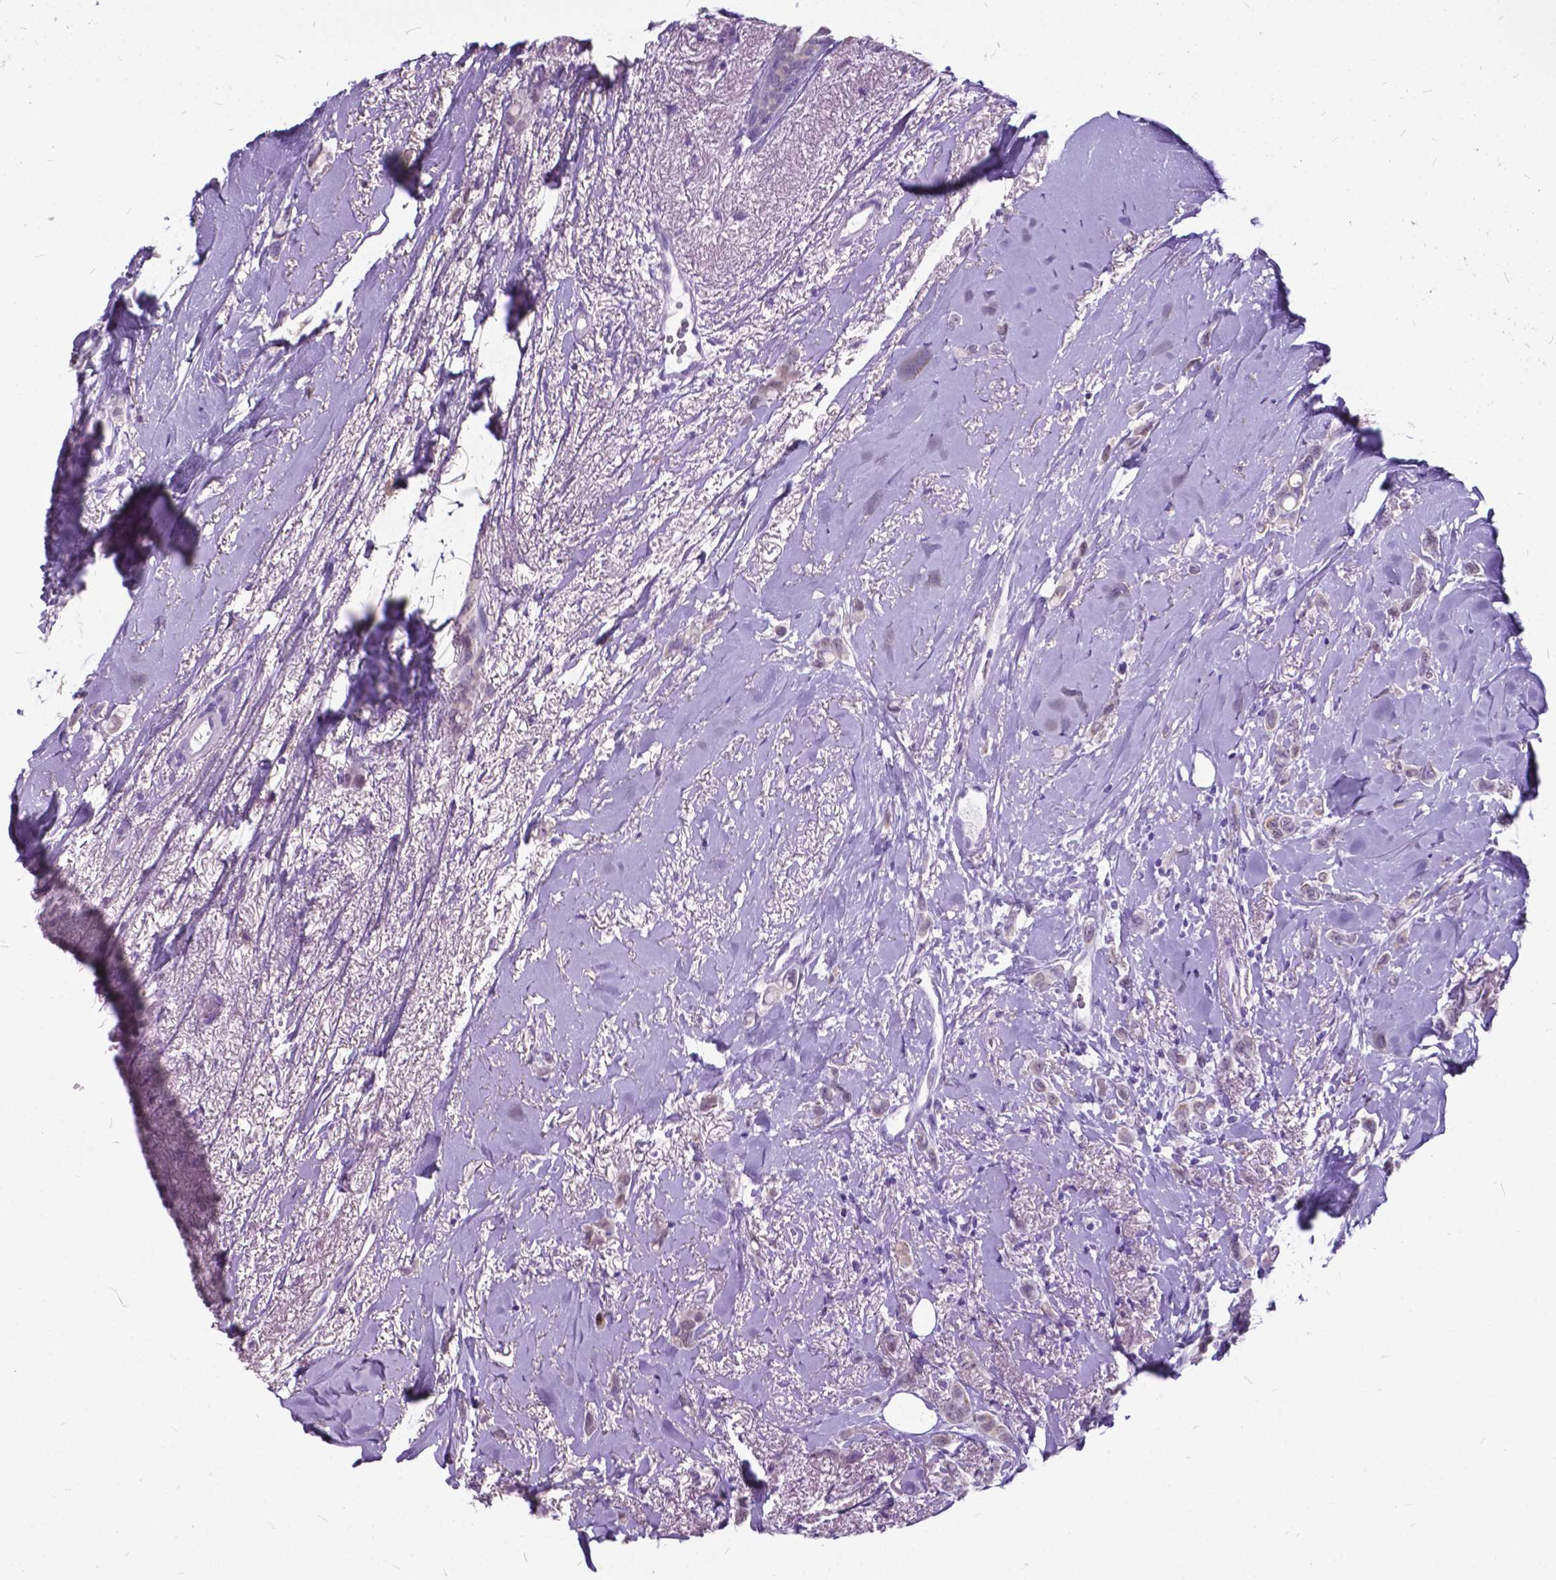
{"staining": {"intensity": "negative", "quantity": "none", "location": "none"}, "tissue": "breast cancer", "cell_type": "Tumor cells", "image_type": "cancer", "snomed": [{"axis": "morphology", "description": "Lobular carcinoma"}, {"axis": "topography", "description": "Breast"}], "caption": "High magnification brightfield microscopy of breast cancer stained with DAB (3,3'-diaminobenzidine) (brown) and counterstained with hematoxylin (blue): tumor cells show no significant expression.", "gene": "BSND", "patient": {"sex": "female", "age": 66}}